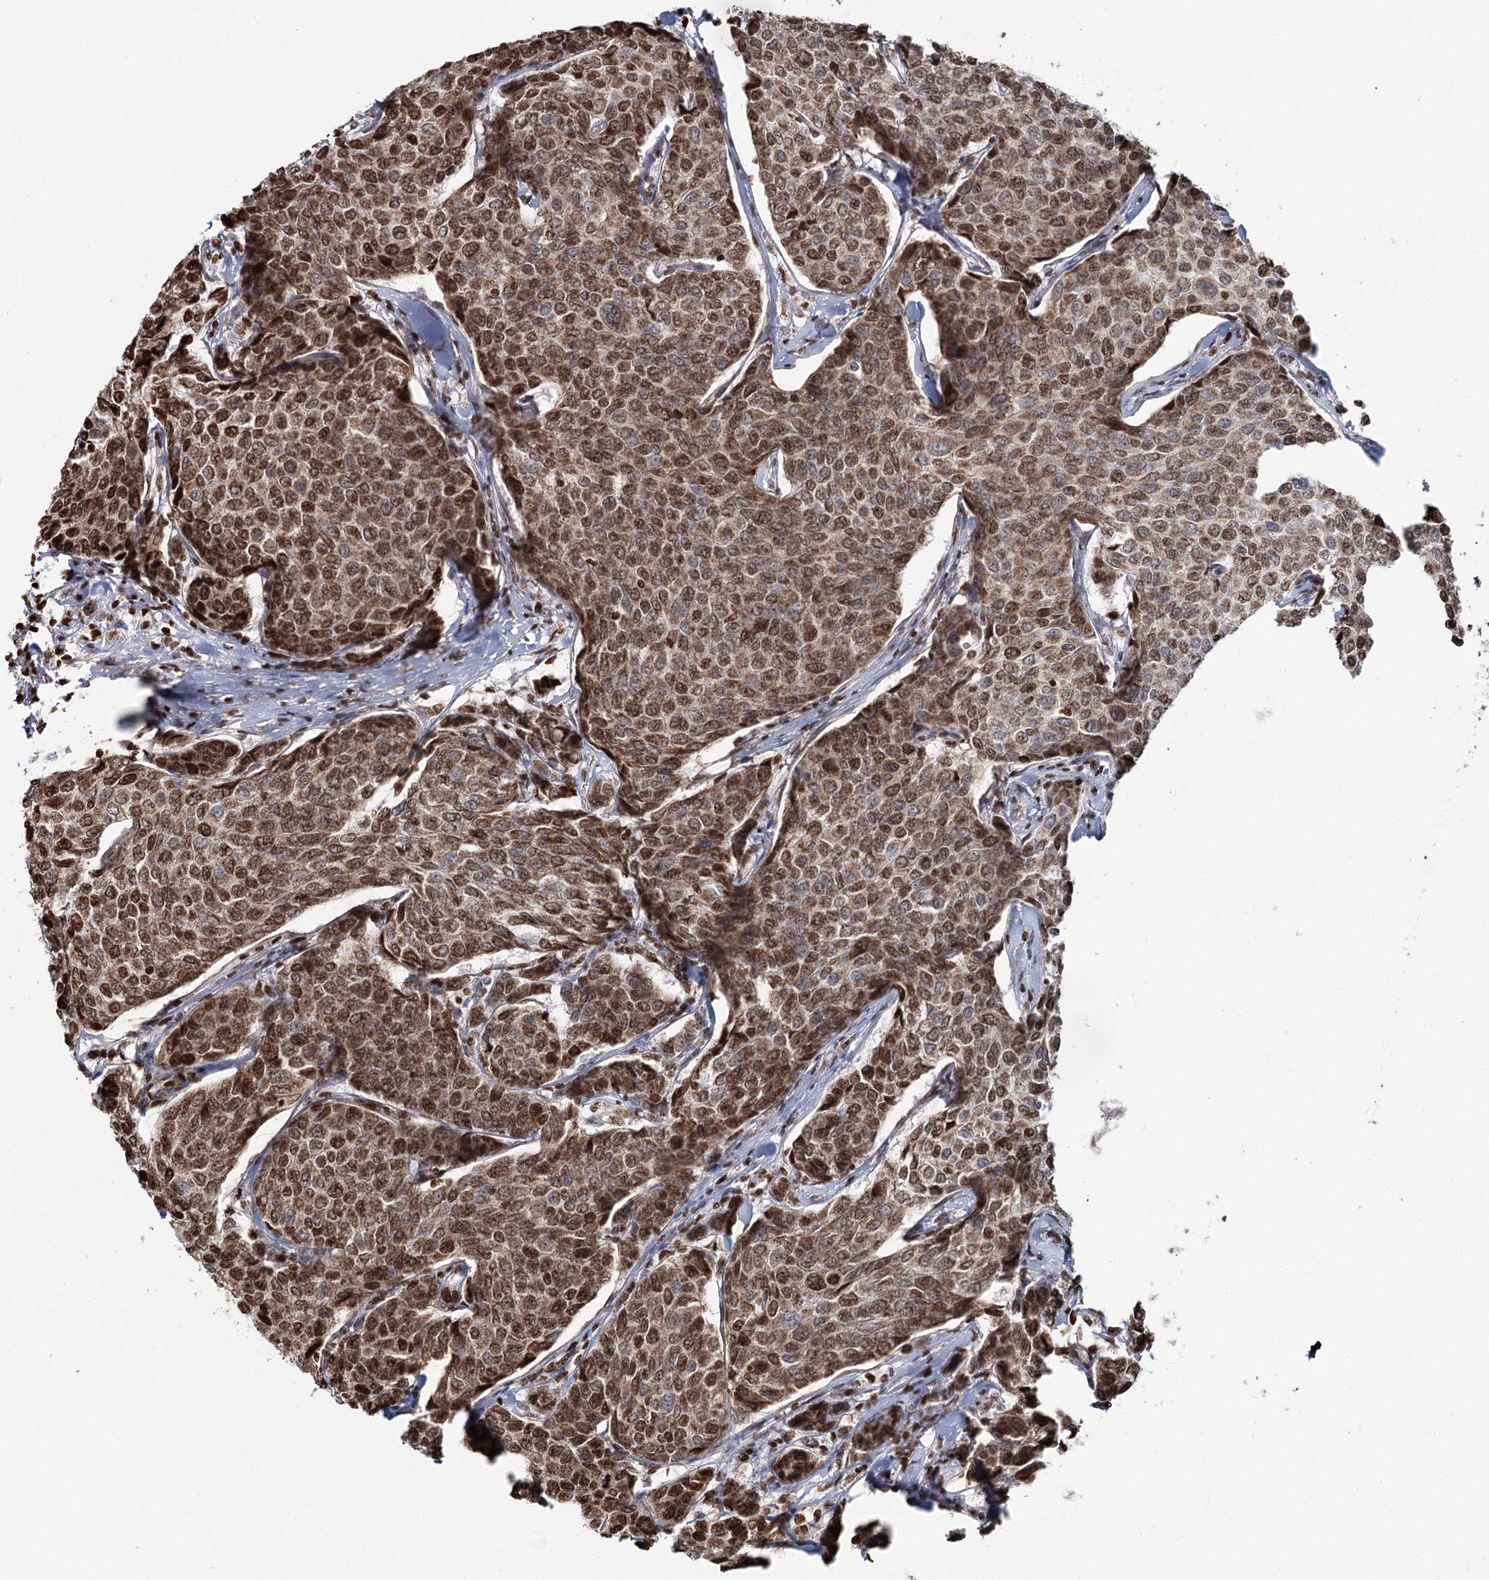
{"staining": {"intensity": "strong", "quantity": ">75%", "location": "cytoplasmic/membranous,nuclear"}, "tissue": "breast cancer", "cell_type": "Tumor cells", "image_type": "cancer", "snomed": [{"axis": "morphology", "description": "Duct carcinoma"}, {"axis": "topography", "description": "Breast"}], "caption": "Brown immunohistochemical staining in breast intraductal carcinoma shows strong cytoplasmic/membranous and nuclear expression in approximately >75% of tumor cells.", "gene": "PDHX", "patient": {"sex": "female", "age": 55}}